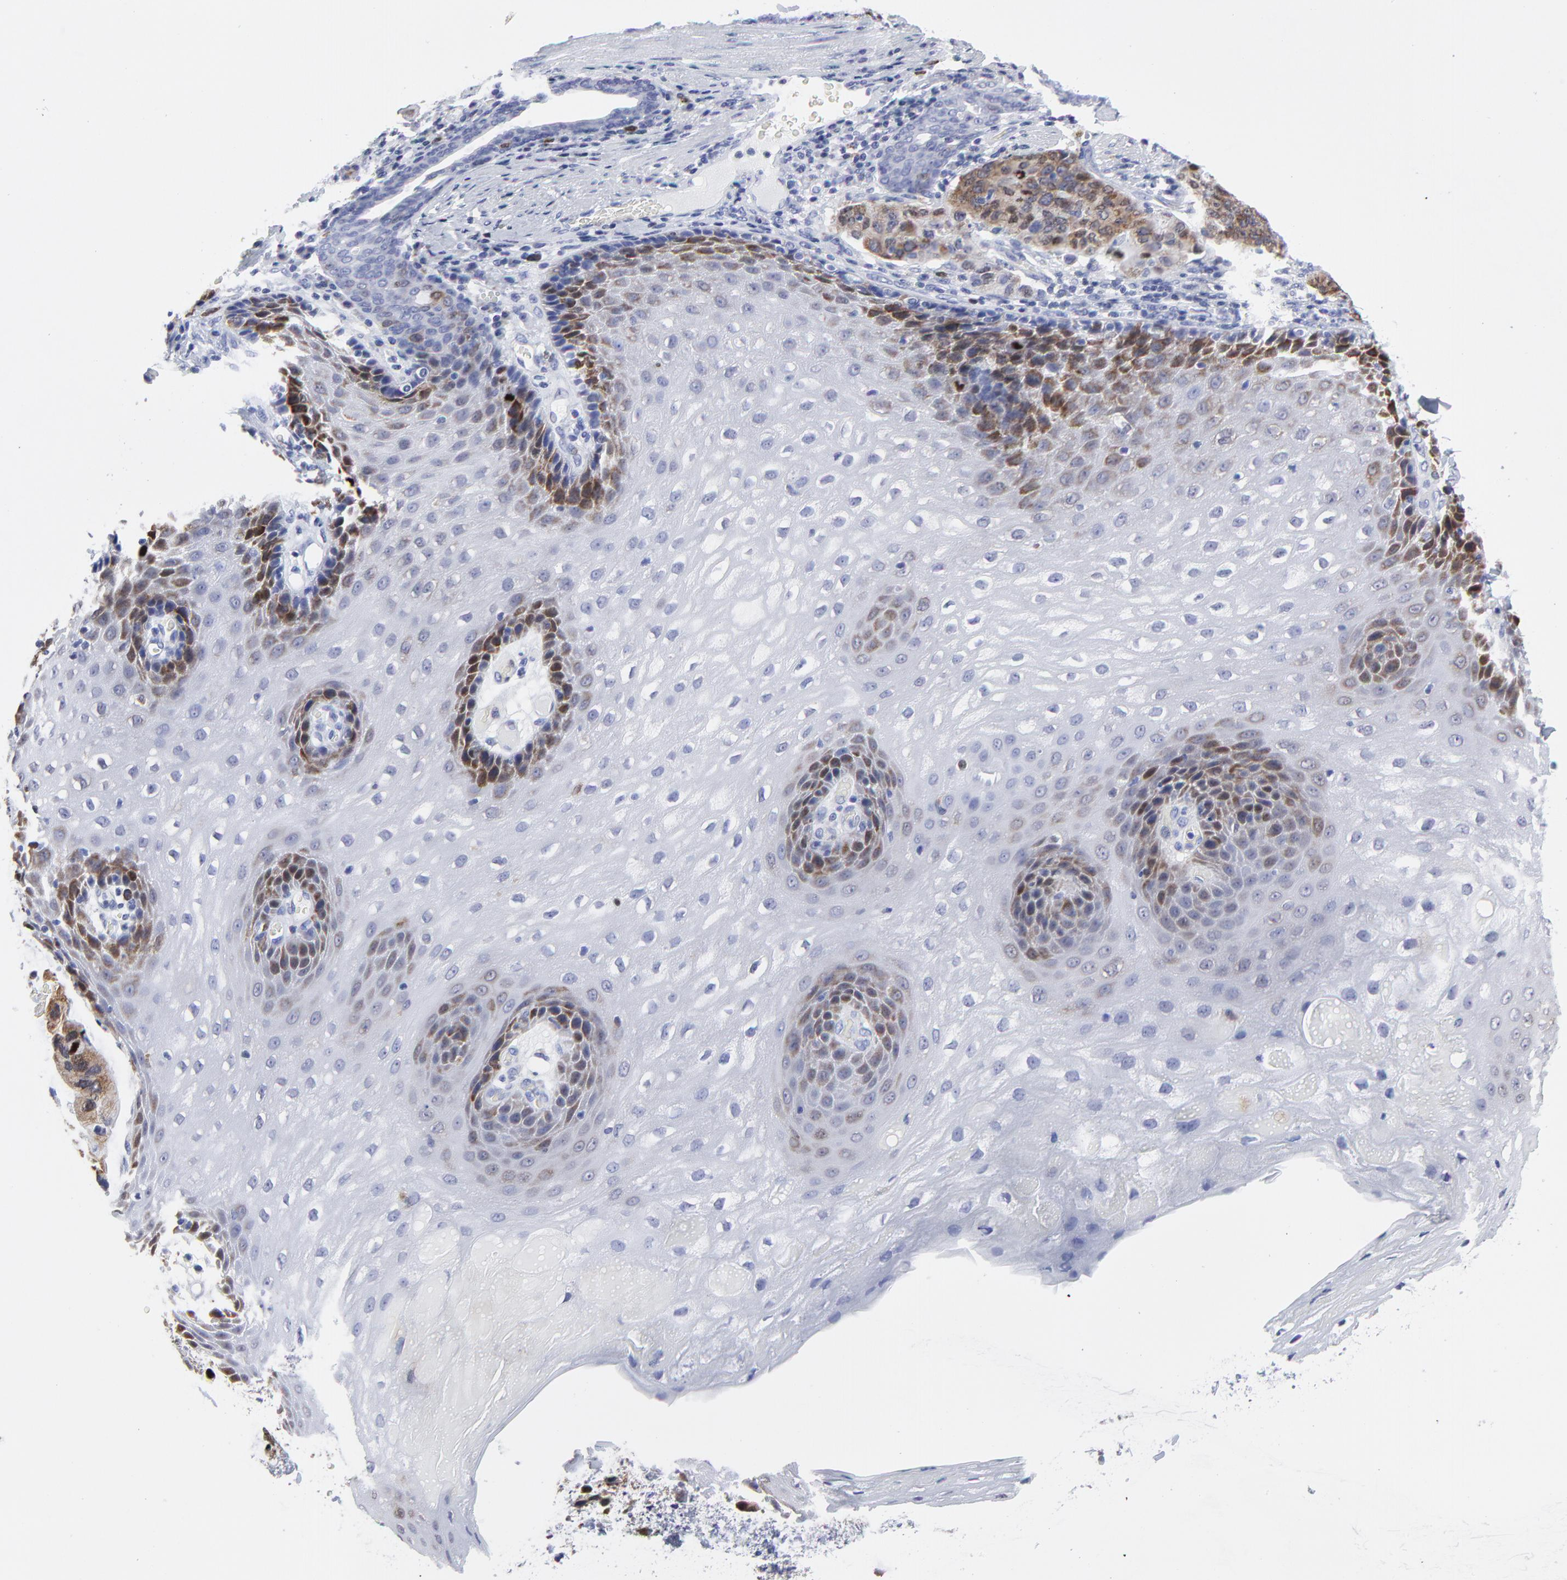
{"staining": {"intensity": "moderate", "quantity": ">75%", "location": "cytoplasmic/membranous"}, "tissue": "stomach cancer", "cell_type": "Tumor cells", "image_type": "cancer", "snomed": [{"axis": "morphology", "description": "Adenocarcinoma, NOS"}, {"axis": "topography", "description": "Esophagus"}, {"axis": "topography", "description": "Stomach"}], "caption": "Immunohistochemistry staining of stomach cancer, which reveals medium levels of moderate cytoplasmic/membranous expression in approximately >75% of tumor cells indicating moderate cytoplasmic/membranous protein staining. The staining was performed using DAB (brown) for protein detection and nuclei were counterstained in hematoxylin (blue).", "gene": "NCAPH", "patient": {"sex": "male", "age": 74}}